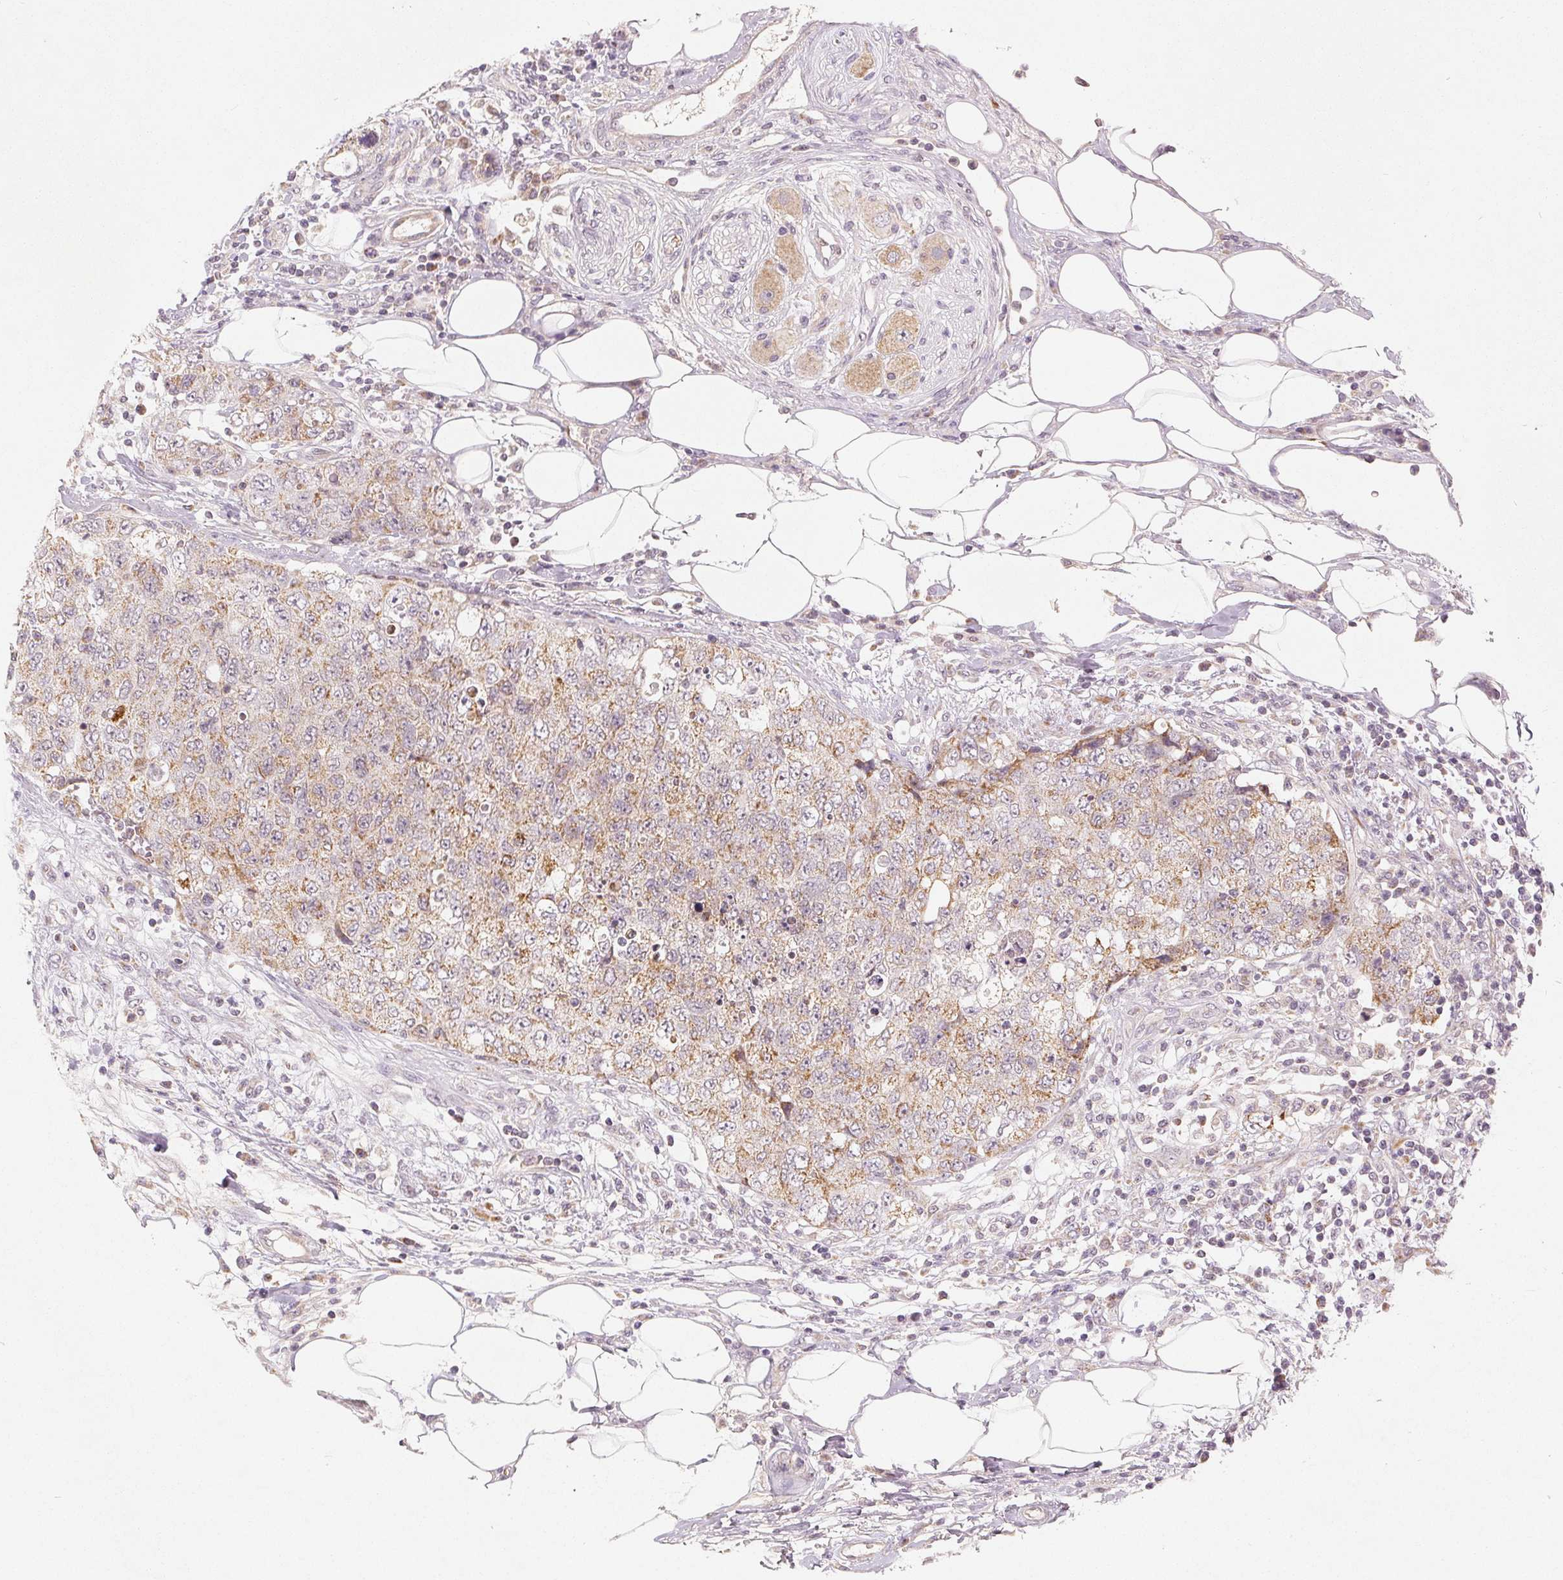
{"staining": {"intensity": "weak", "quantity": ">75%", "location": "cytoplasmic/membranous"}, "tissue": "urothelial cancer", "cell_type": "Tumor cells", "image_type": "cancer", "snomed": [{"axis": "morphology", "description": "Urothelial carcinoma, High grade"}, {"axis": "topography", "description": "Urinary bladder"}], "caption": "Immunohistochemical staining of high-grade urothelial carcinoma reveals low levels of weak cytoplasmic/membranous expression in about >75% of tumor cells. (DAB (3,3'-diaminobenzidine) = brown stain, brightfield microscopy at high magnification).", "gene": "GHITM", "patient": {"sex": "female", "age": 78}}